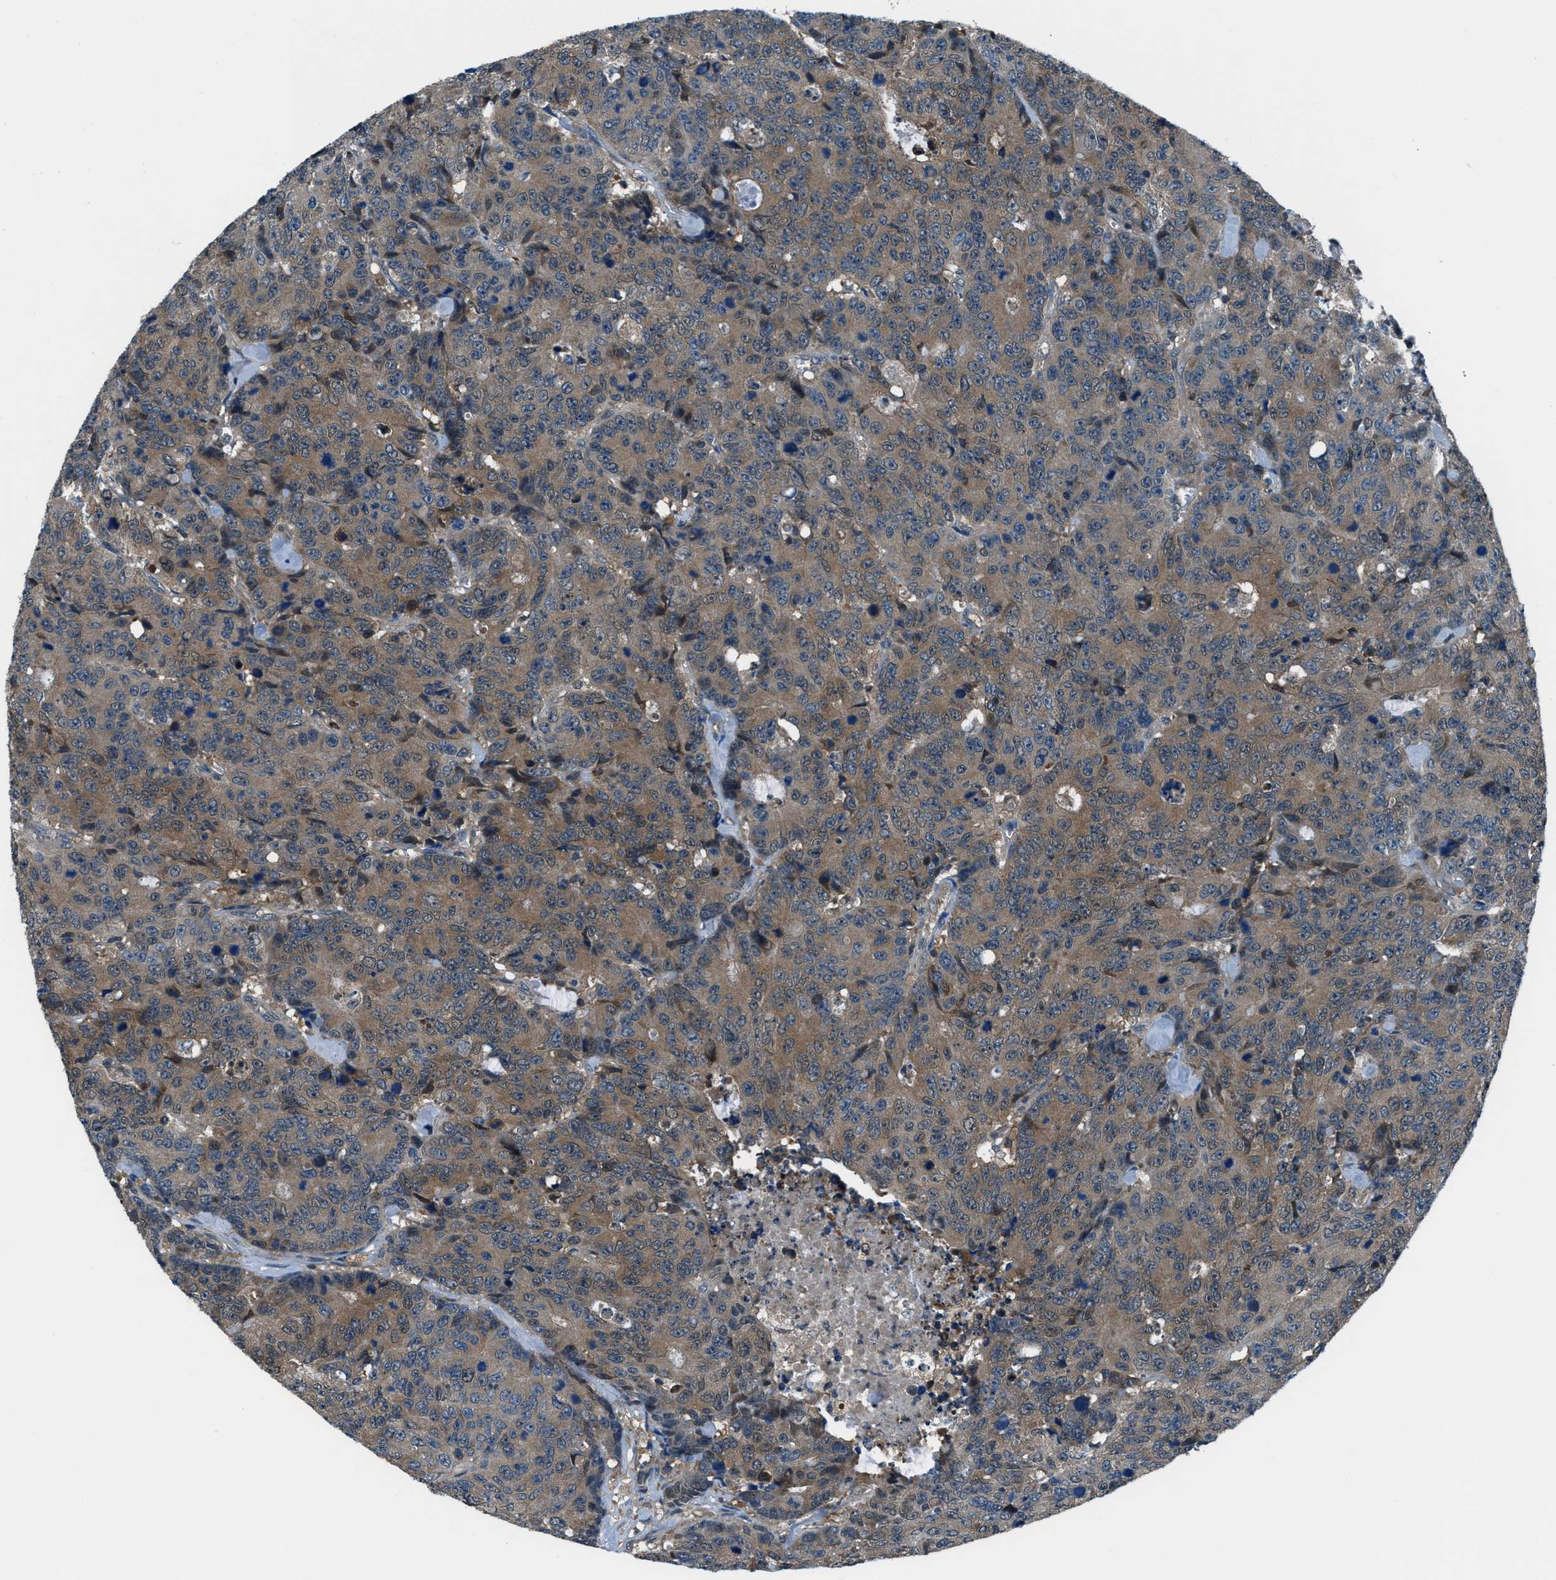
{"staining": {"intensity": "moderate", "quantity": "25%-75%", "location": "cytoplasmic/membranous"}, "tissue": "colorectal cancer", "cell_type": "Tumor cells", "image_type": "cancer", "snomed": [{"axis": "morphology", "description": "Adenocarcinoma, NOS"}, {"axis": "topography", "description": "Colon"}], "caption": "There is medium levels of moderate cytoplasmic/membranous positivity in tumor cells of adenocarcinoma (colorectal), as demonstrated by immunohistochemical staining (brown color).", "gene": "HEBP2", "patient": {"sex": "female", "age": 86}}